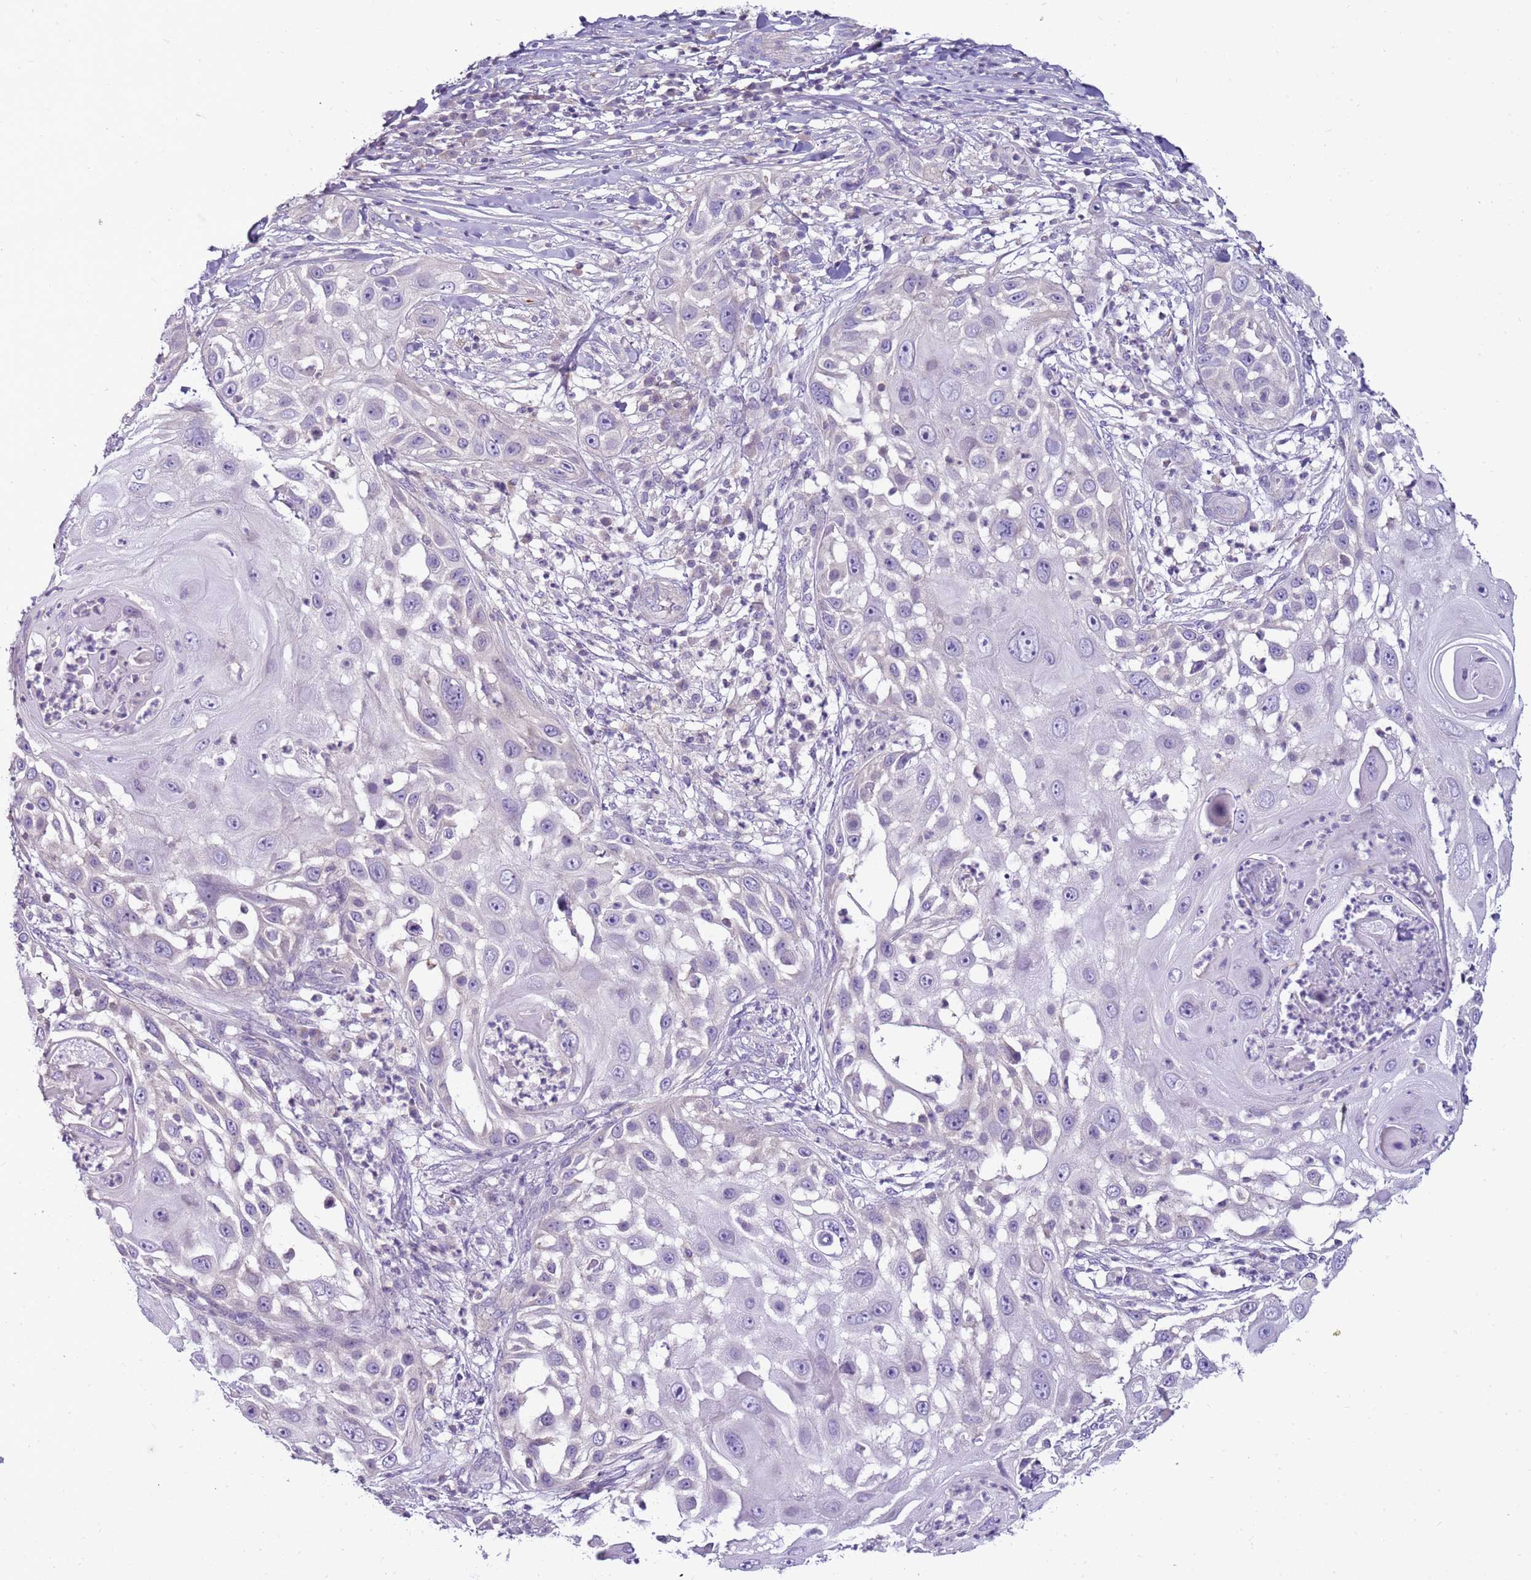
{"staining": {"intensity": "negative", "quantity": "none", "location": "none"}, "tissue": "skin cancer", "cell_type": "Tumor cells", "image_type": "cancer", "snomed": [{"axis": "morphology", "description": "Squamous cell carcinoma, NOS"}, {"axis": "topography", "description": "Skin"}], "caption": "High magnification brightfield microscopy of skin squamous cell carcinoma stained with DAB (3,3'-diaminobenzidine) (brown) and counterstained with hematoxylin (blue): tumor cells show no significant expression.", "gene": "CAPN7", "patient": {"sex": "female", "age": 44}}